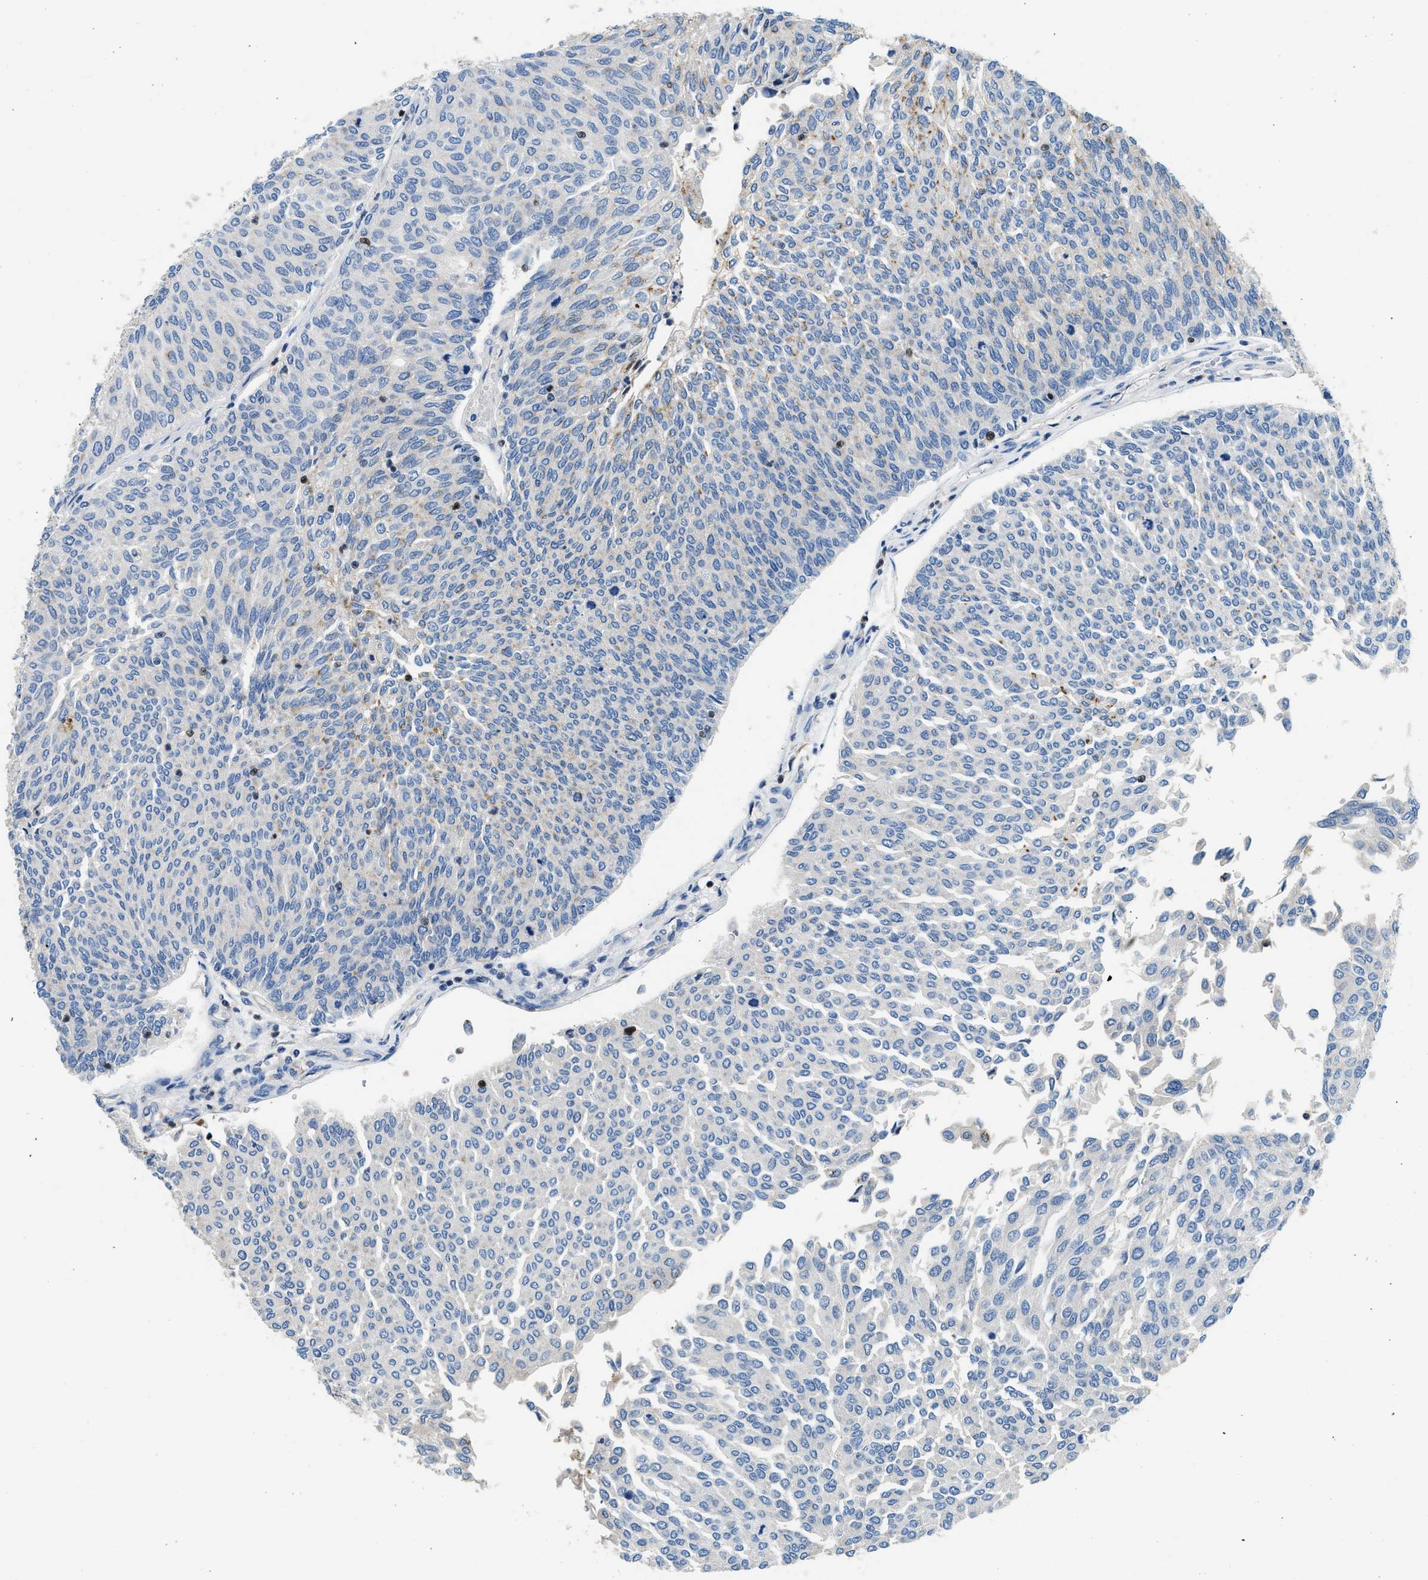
{"staining": {"intensity": "weak", "quantity": "<25%", "location": "cytoplasmic/membranous"}, "tissue": "urothelial cancer", "cell_type": "Tumor cells", "image_type": "cancer", "snomed": [{"axis": "morphology", "description": "Urothelial carcinoma, Low grade"}, {"axis": "topography", "description": "Urinary bladder"}], "caption": "Immunohistochemistry (IHC) image of low-grade urothelial carcinoma stained for a protein (brown), which displays no staining in tumor cells.", "gene": "TOX", "patient": {"sex": "female", "age": 79}}